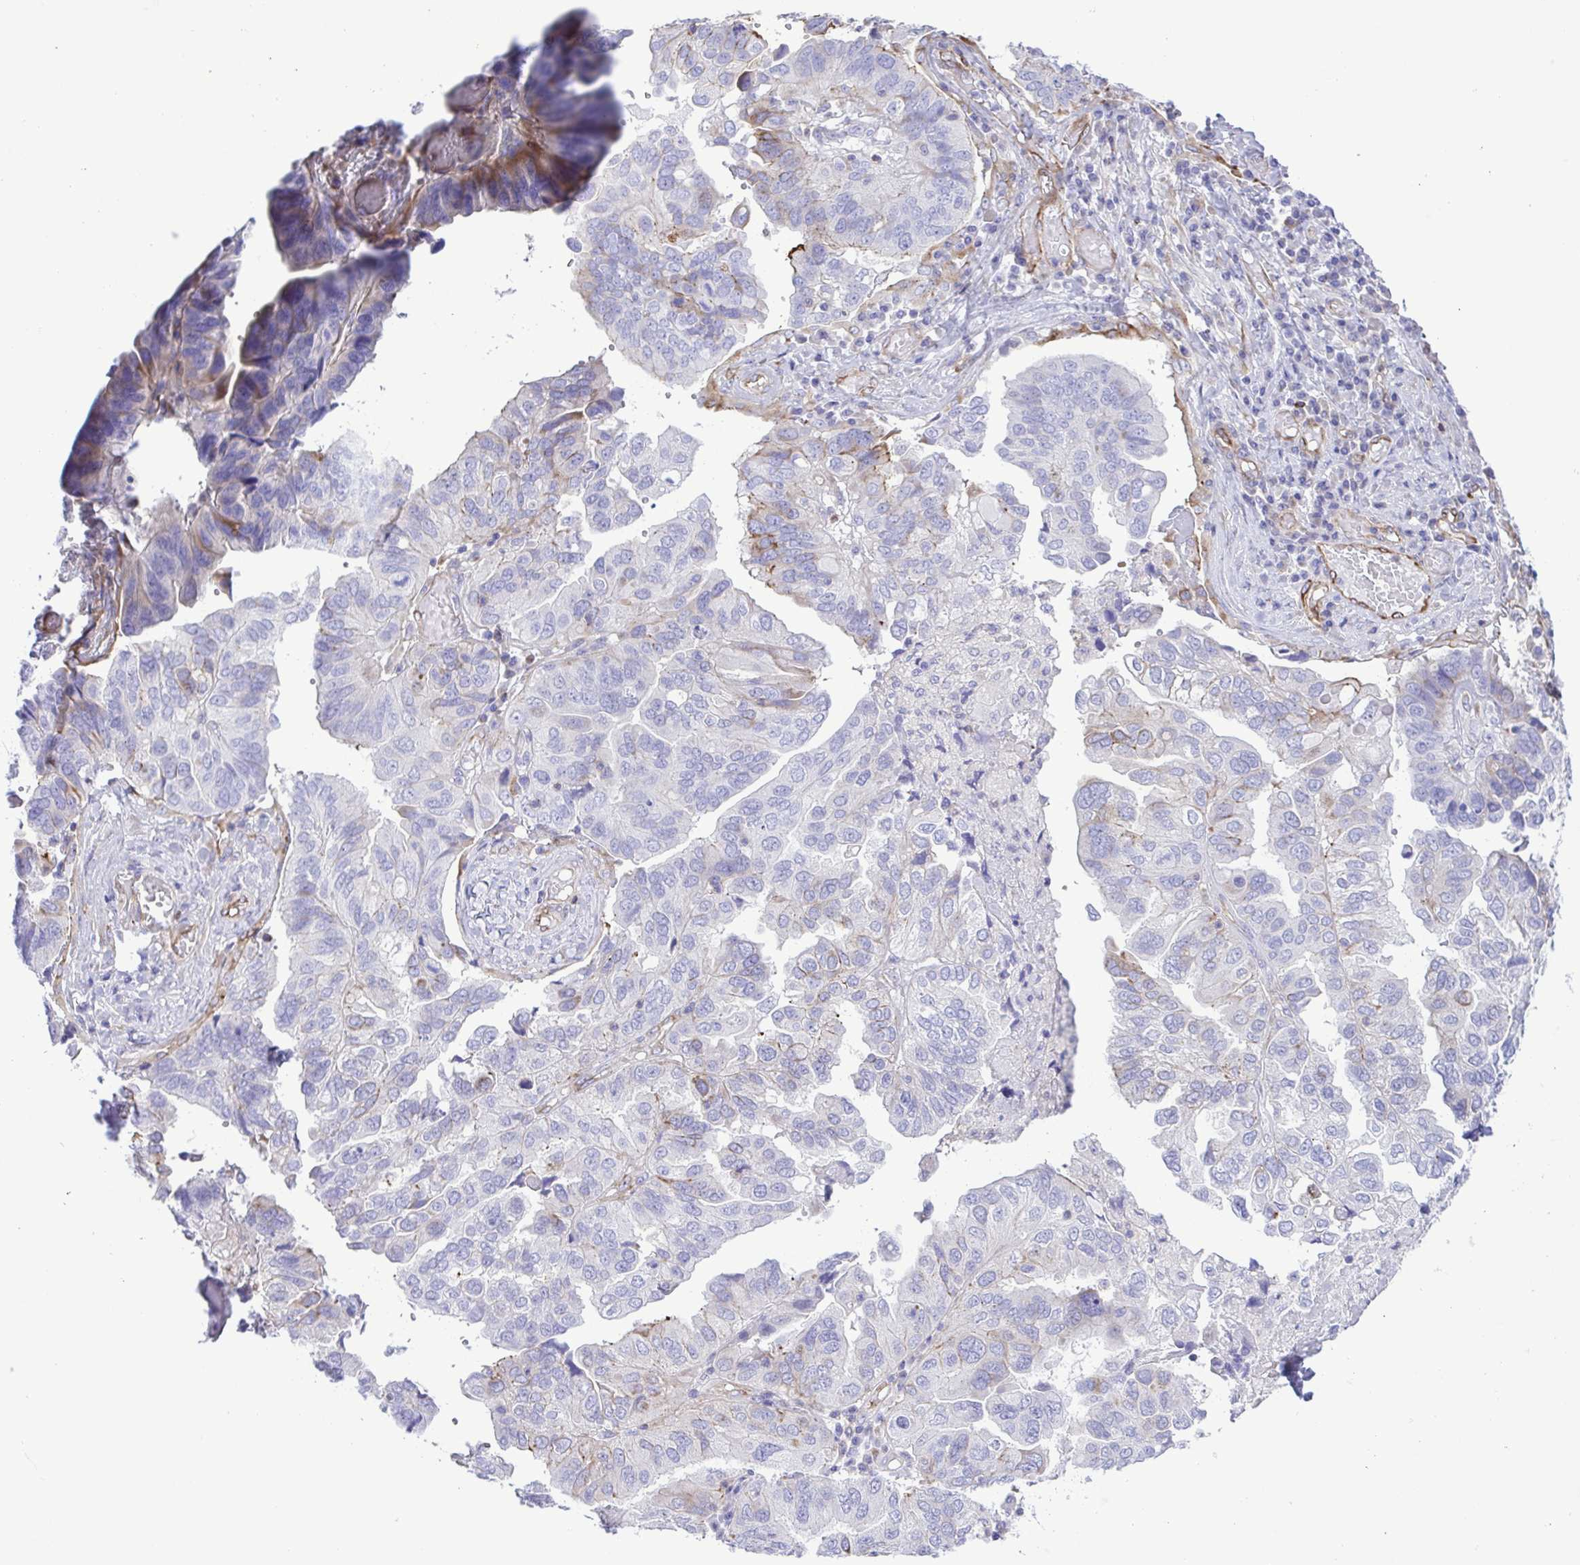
{"staining": {"intensity": "negative", "quantity": "none", "location": "none"}, "tissue": "ovarian cancer", "cell_type": "Tumor cells", "image_type": "cancer", "snomed": [{"axis": "morphology", "description": "Cystadenocarcinoma, serous, NOS"}, {"axis": "topography", "description": "Ovary"}], "caption": "Immunohistochemistry (IHC) histopathology image of human ovarian cancer (serous cystadenocarcinoma) stained for a protein (brown), which reveals no expression in tumor cells. Brightfield microscopy of immunohistochemistry (IHC) stained with DAB (brown) and hematoxylin (blue), captured at high magnification.", "gene": "FLT1", "patient": {"sex": "female", "age": 79}}